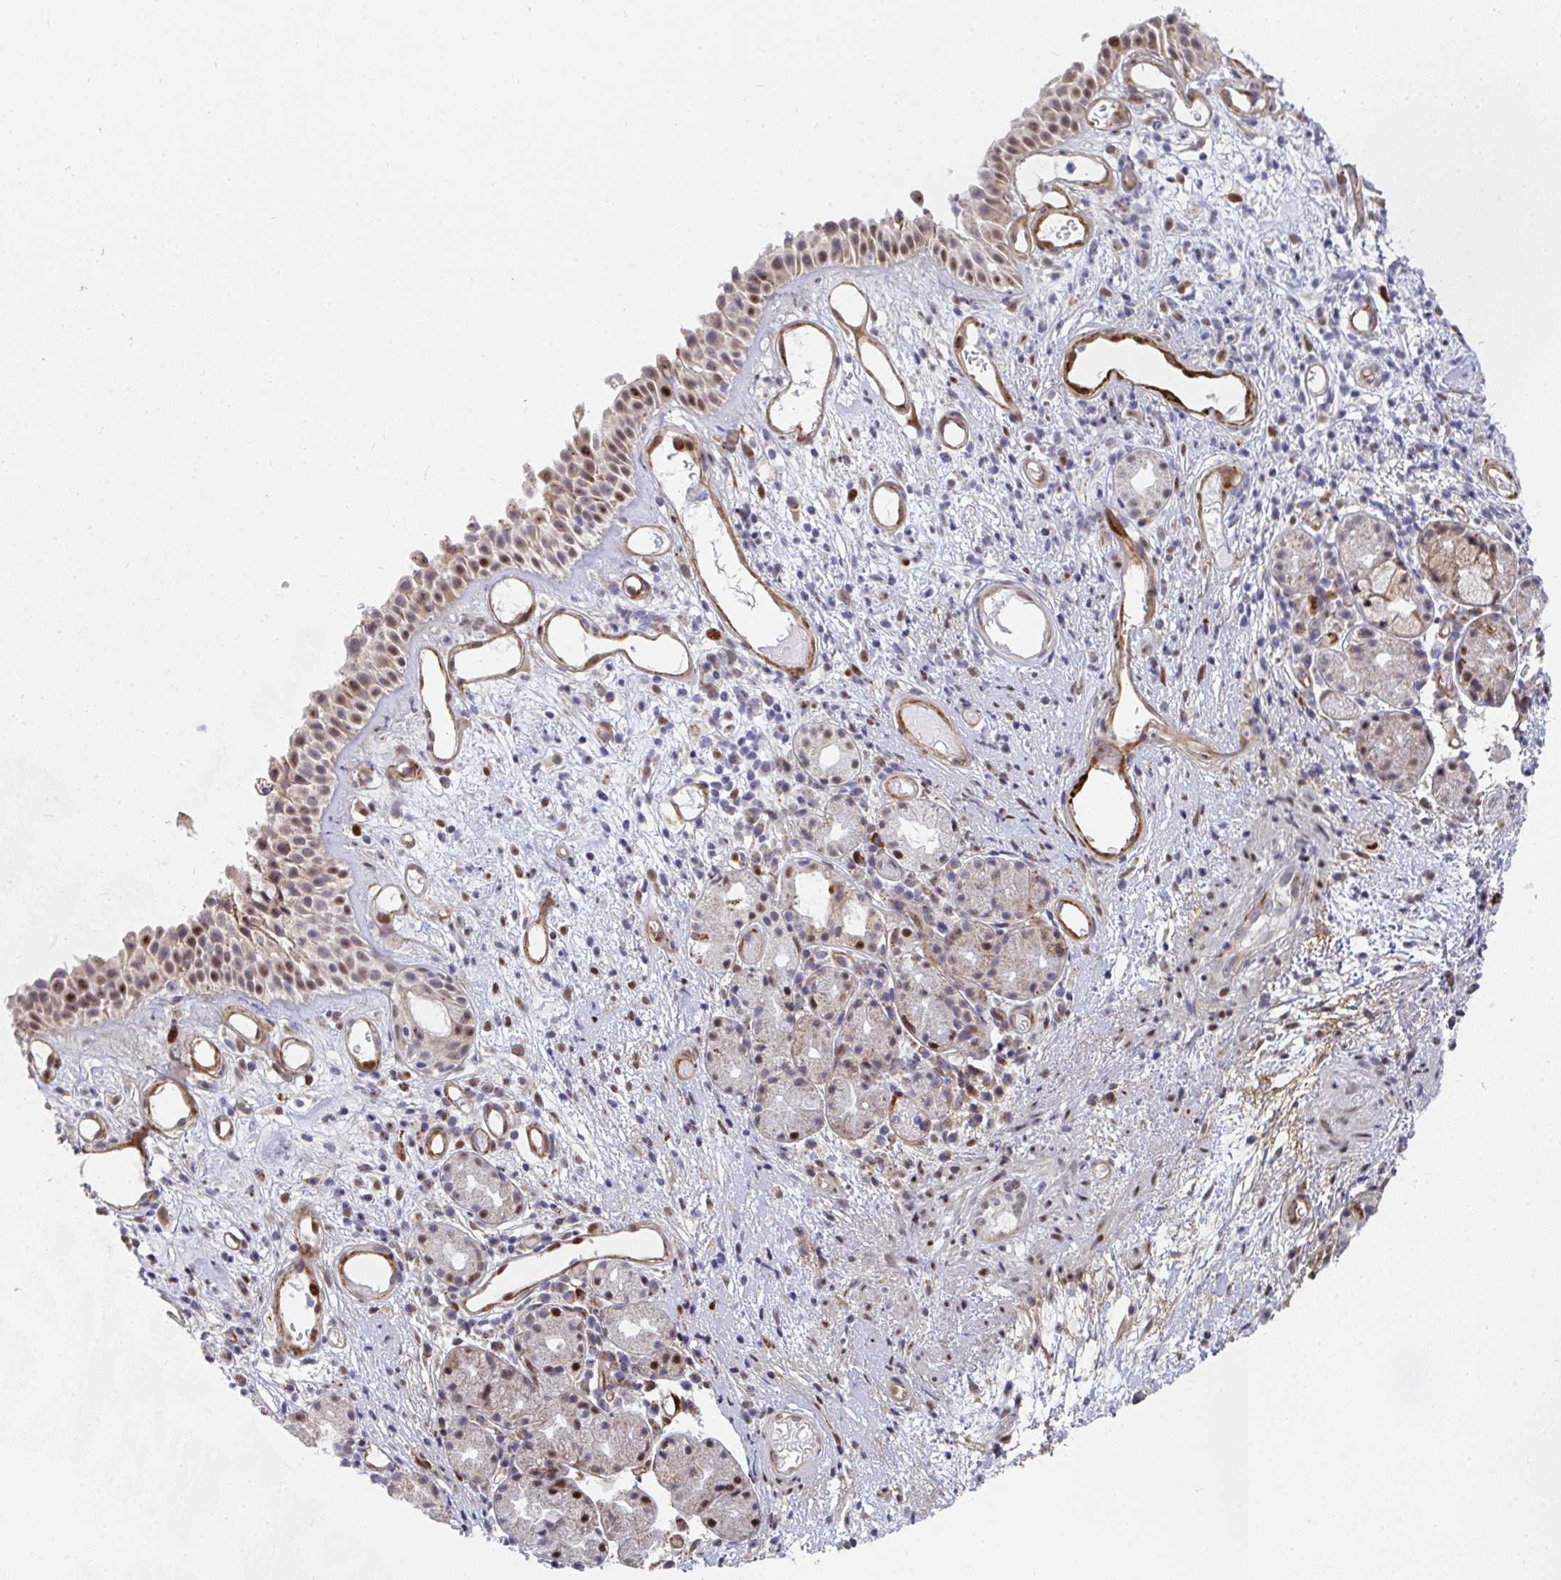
{"staining": {"intensity": "moderate", "quantity": "25%-75%", "location": "cytoplasmic/membranous,nuclear"}, "tissue": "nasopharynx", "cell_type": "Respiratory epithelial cells", "image_type": "normal", "snomed": [{"axis": "morphology", "description": "Normal tissue, NOS"}, {"axis": "morphology", "description": "Inflammation, NOS"}, {"axis": "topography", "description": "Nasopharynx"}], "caption": "The image demonstrates staining of unremarkable nasopharynx, revealing moderate cytoplasmic/membranous,nuclear protein staining (brown color) within respiratory epithelial cells. (brown staining indicates protein expression, while blue staining denotes nuclei).", "gene": "ZIC3", "patient": {"sex": "male", "age": 54}}